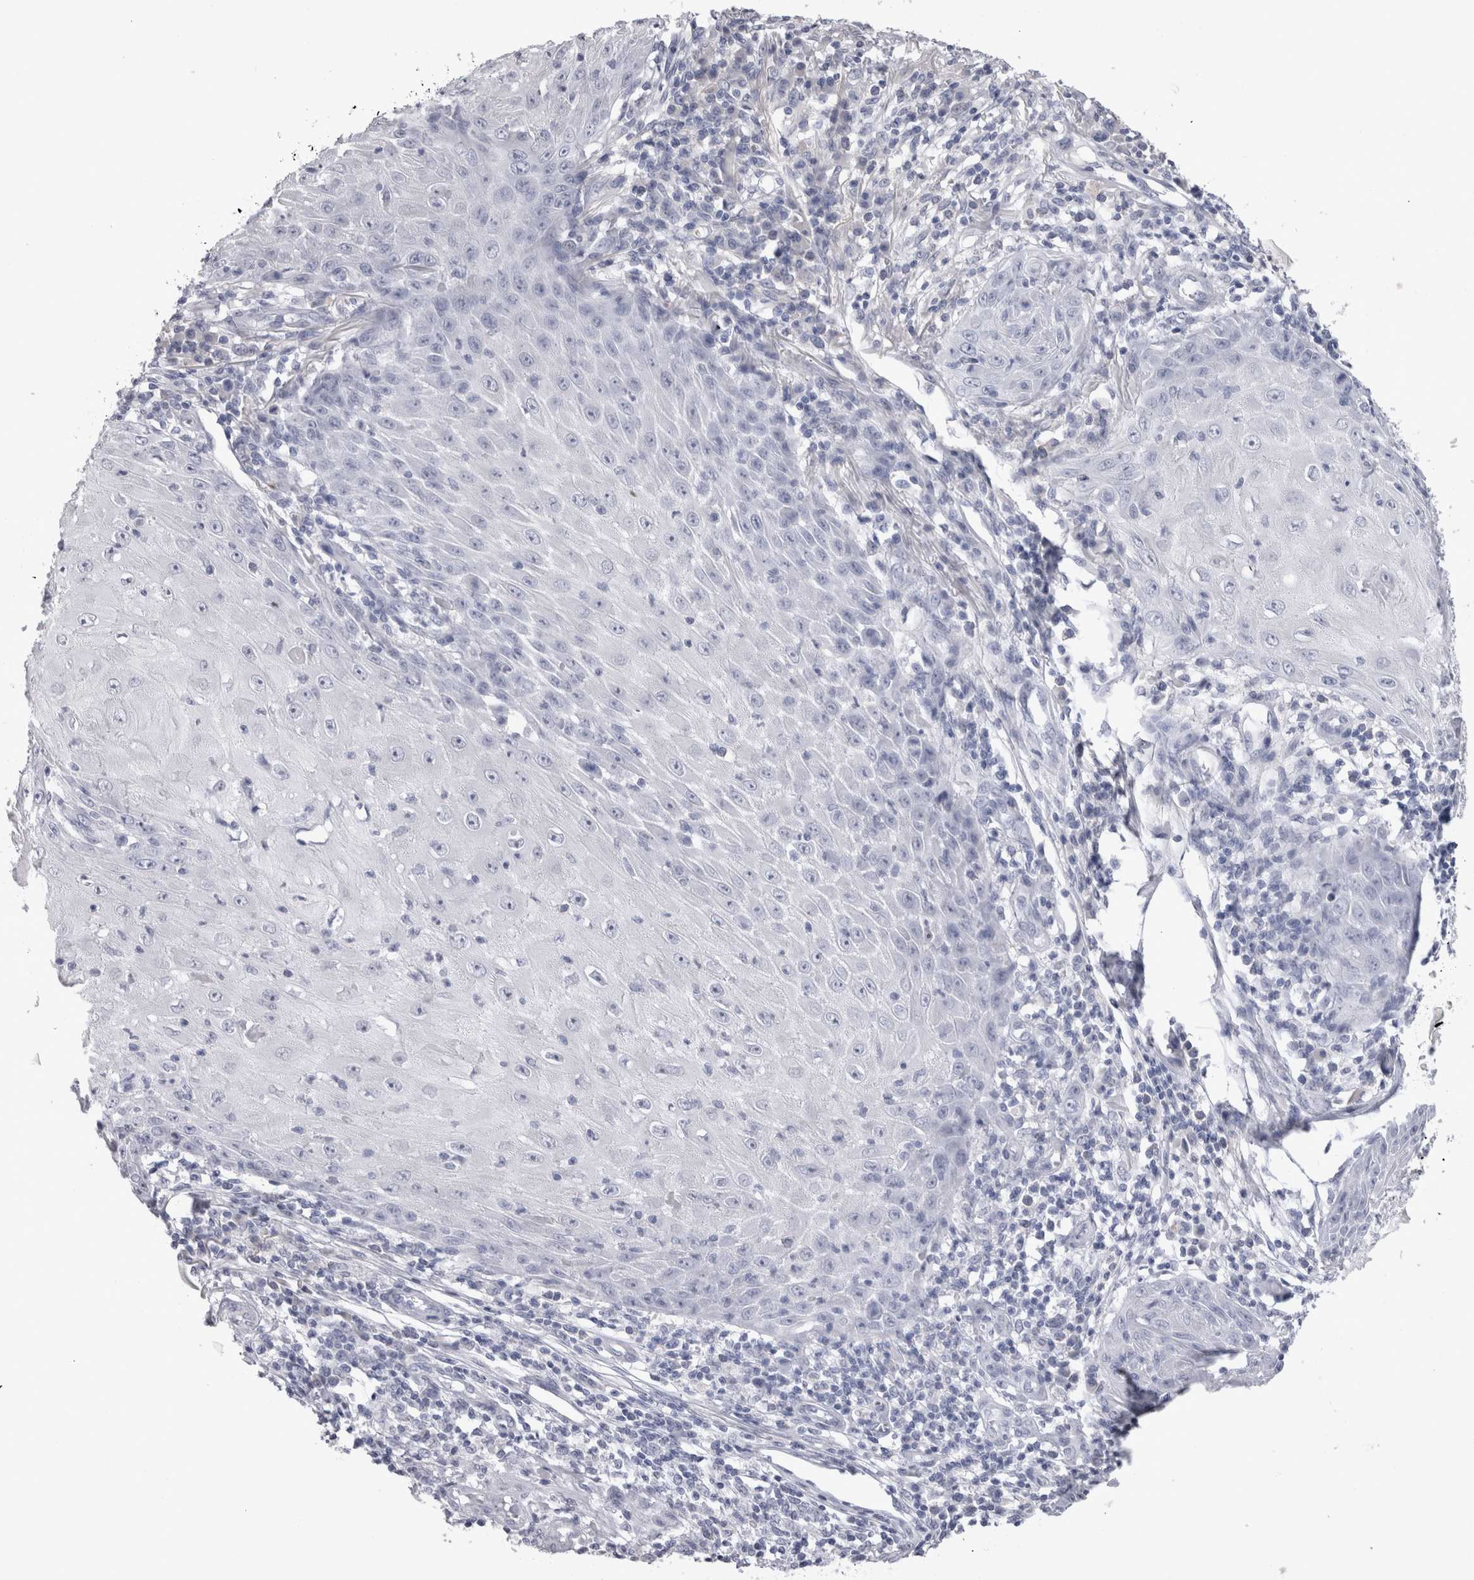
{"staining": {"intensity": "negative", "quantity": "none", "location": "none"}, "tissue": "skin cancer", "cell_type": "Tumor cells", "image_type": "cancer", "snomed": [{"axis": "morphology", "description": "Squamous cell carcinoma, NOS"}, {"axis": "topography", "description": "Skin"}], "caption": "This is an immunohistochemistry micrograph of human squamous cell carcinoma (skin). There is no expression in tumor cells.", "gene": "ADAM2", "patient": {"sex": "female", "age": 73}}